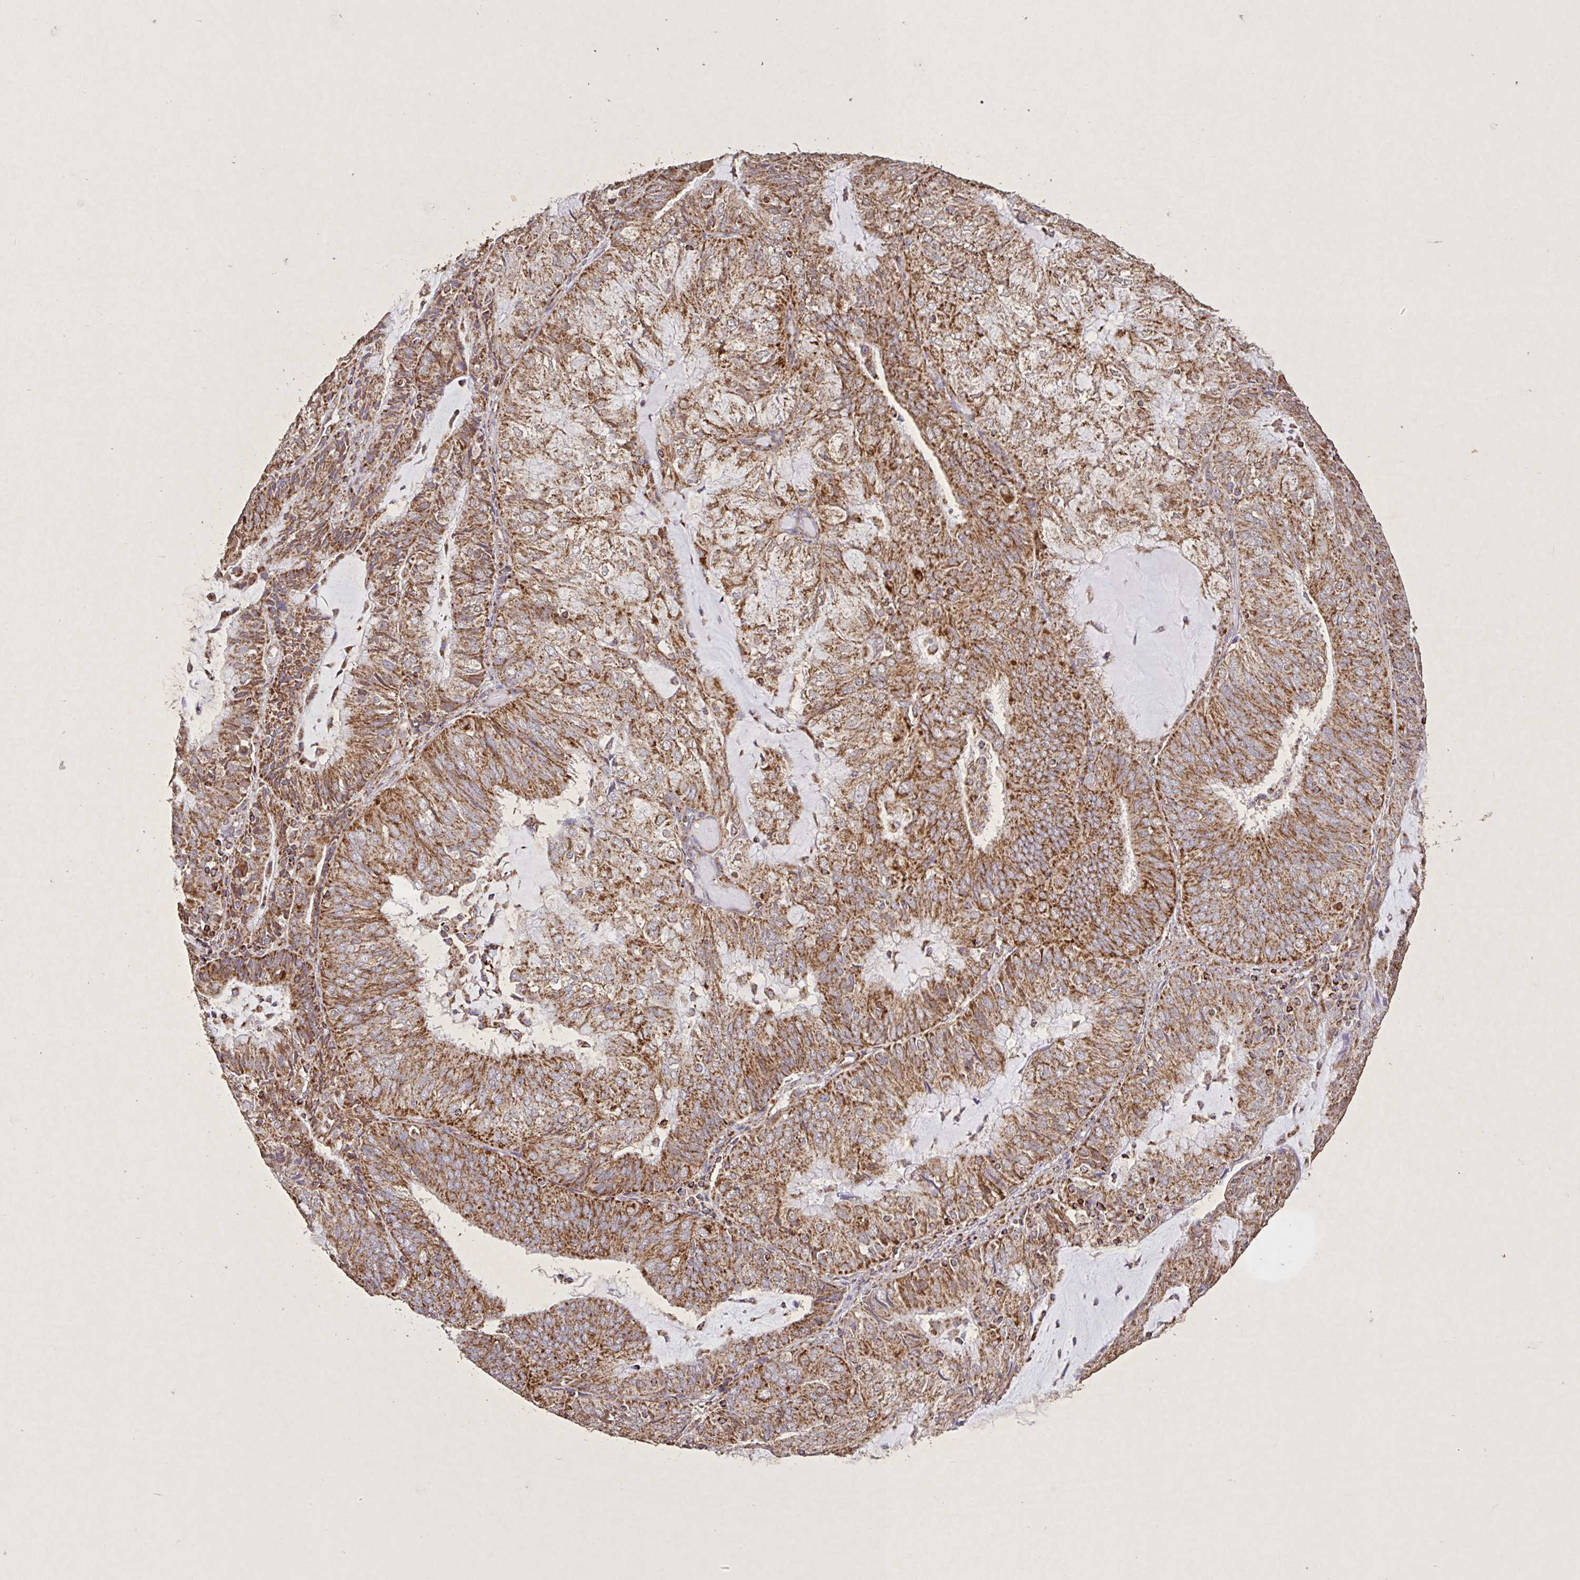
{"staining": {"intensity": "moderate", "quantity": ">75%", "location": "cytoplasmic/membranous"}, "tissue": "endometrial cancer", "cell_type": "Tumor cells", "image_type": "cancer", "snomed": [{"axis": "morphology", "description": "Adenocarcinoma, NOS"}, {"axis": "topography", "description": "Endometrium"}], "caption": "Protein expression analysis of endometrial cancer exhibits moderate cytoplasmic/membranous expression in approximately >75% of tumor cells. (IHC, brightfield microscopy, high magnification).", "gene": "AGK", "patient": {"sex": "female", "age": 81}}